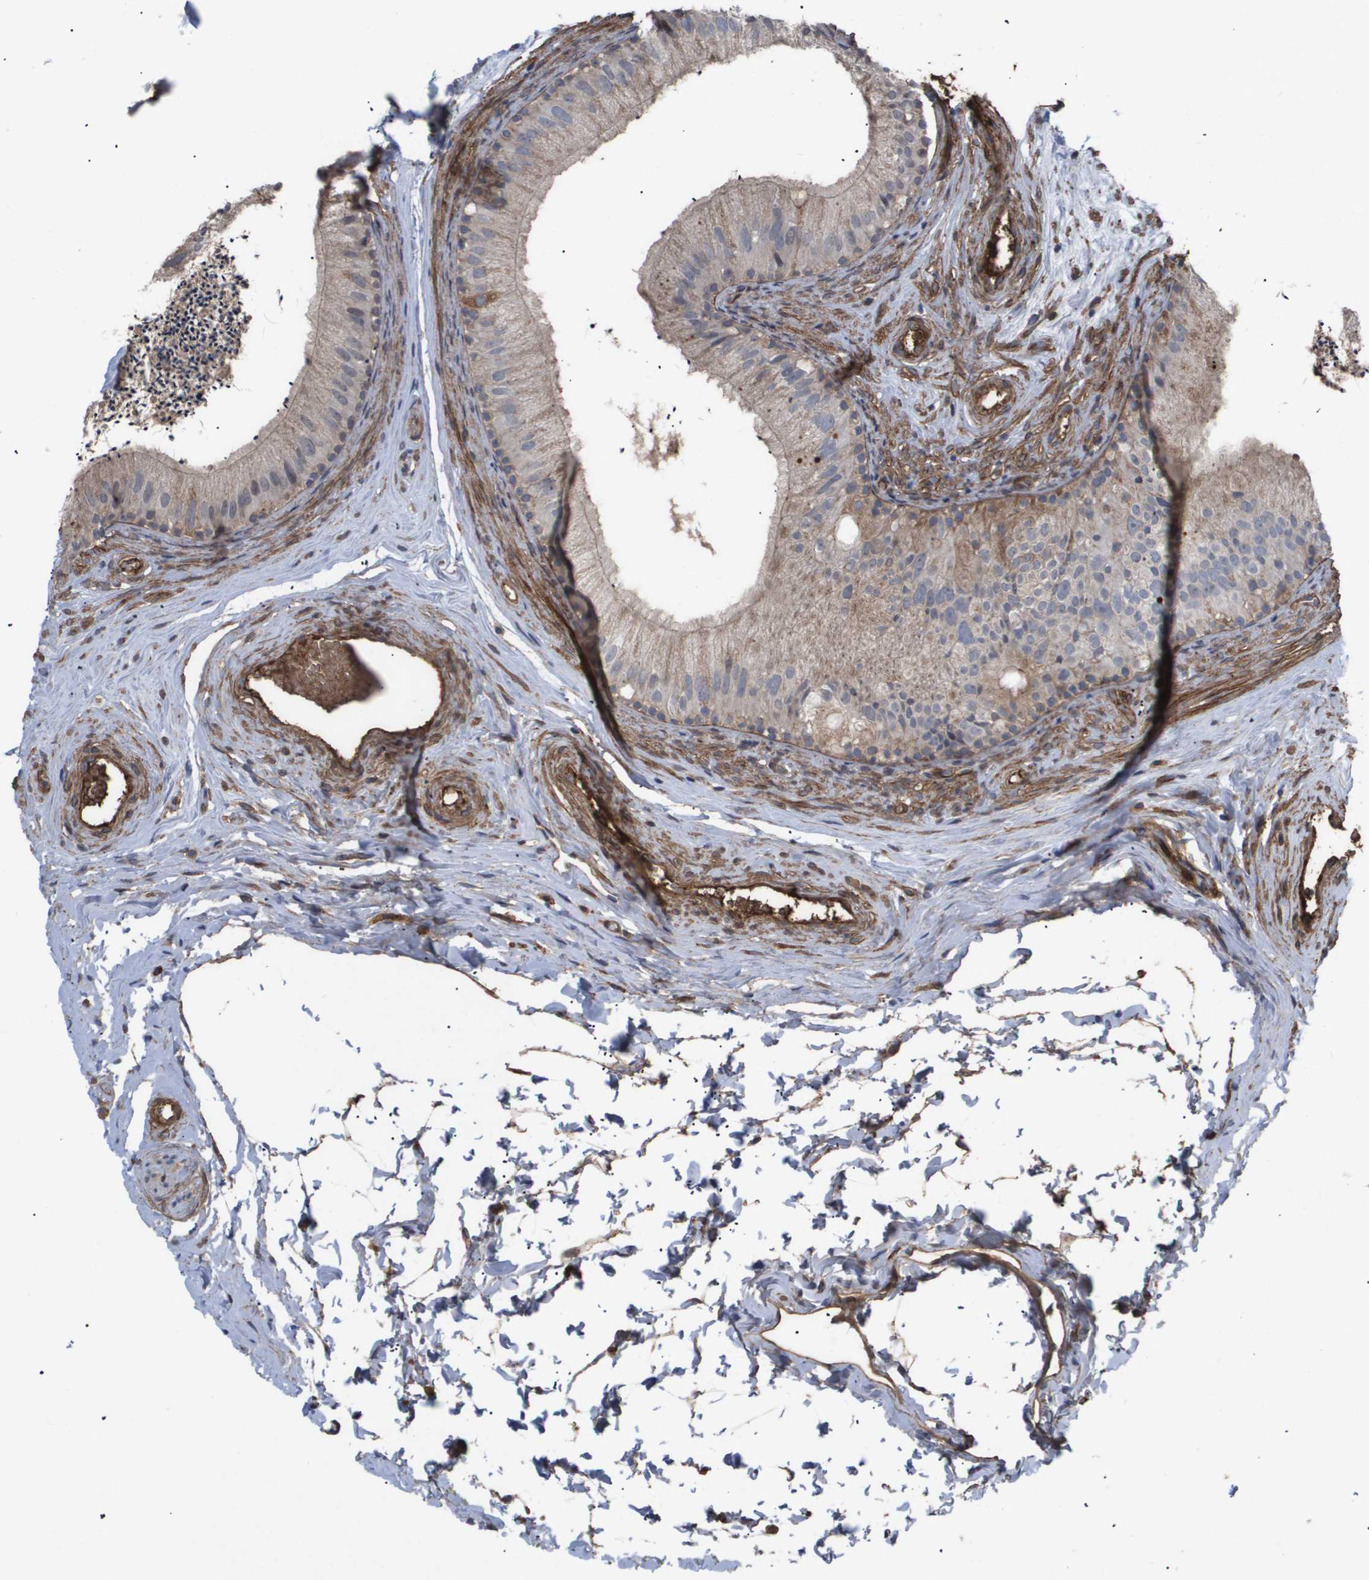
{"staining": {"intensity": "moderate", "quantity": ">75%", "location": "cytoplasmic/membranous"}, "tissue": "epididymis", "cell_type": "Glandular cells", "image_type": "normal", "snomed": [{"axis": "morphology", "description": "Normal tissue, NOS"}, {"axis": "topography", "description": "Epididymis"}], "caption": "High-magnification brightfield microscopy of benign epididymis stained with DAB (brown) and counterstained with hematoxylin (blue). glandular cells exhibit moderate cytoplasmic/membranous expression is present in approximately>75% of cells.", "gene": "TNS1", "patient": {"sex": "male", "age": 56}}